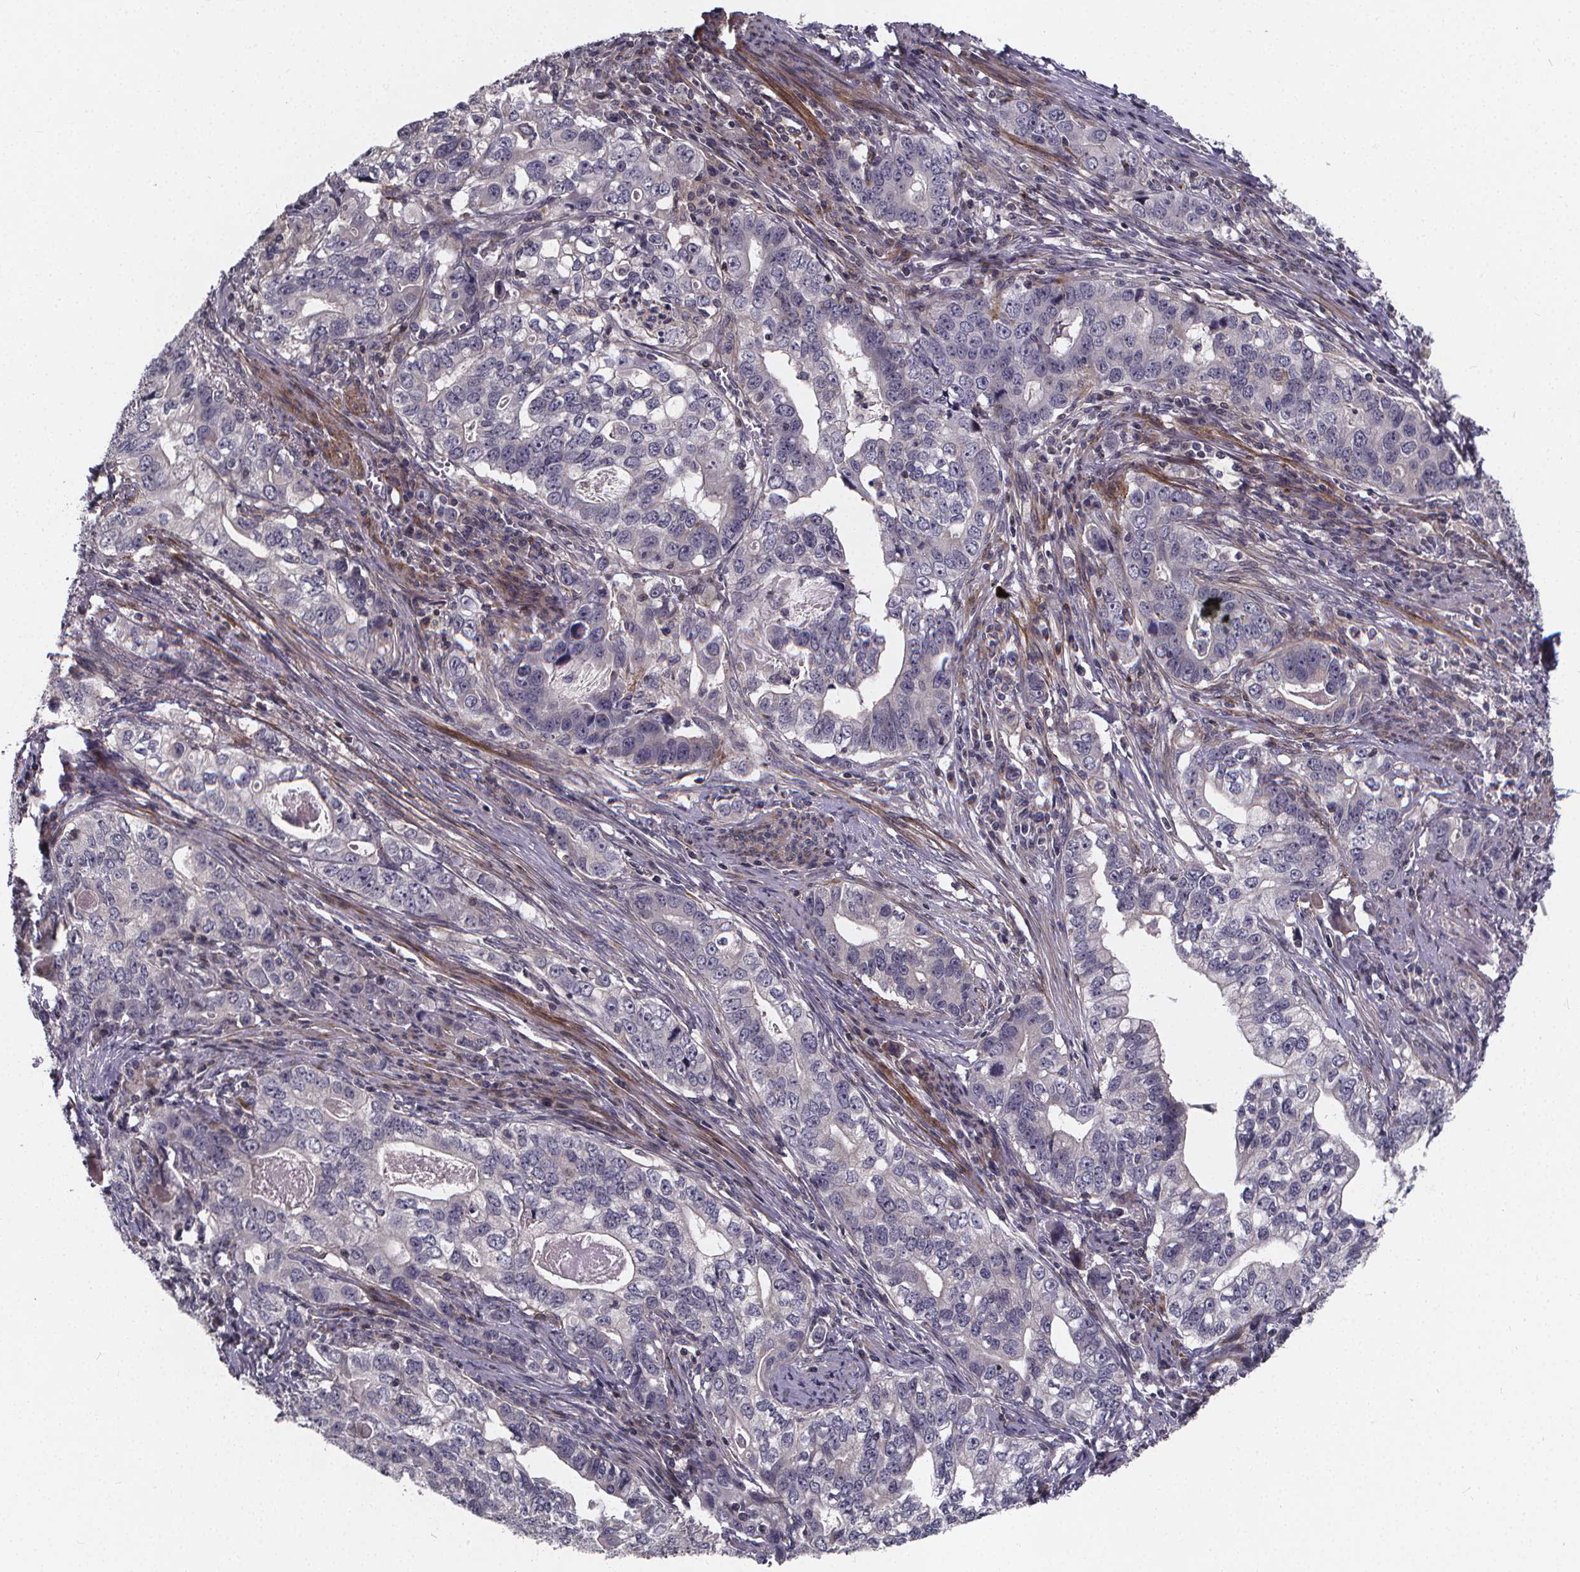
{"staining": {"intensity": "negative", "quantity": "none", "location": "none"}, "tissue": "stomach cancer", "cell_type": "Tumor cells", "image_type": "cancer", "snomed": [{"axis": "morphology", "description": "Adenocarcinoma, NOS"}, {"axis": "topography", "description": "Stomach, lower"}], "caption": "Immunohistochemistry (IHC) photomicrograph of neoplastic tissue: stomach cancer stained with DAB (3,3'-diaminobenzidine) reveals no significant protein positivity in tumor cells.", "gene": "FBXW2", "patient": {"sex": "female", "age": 72}}